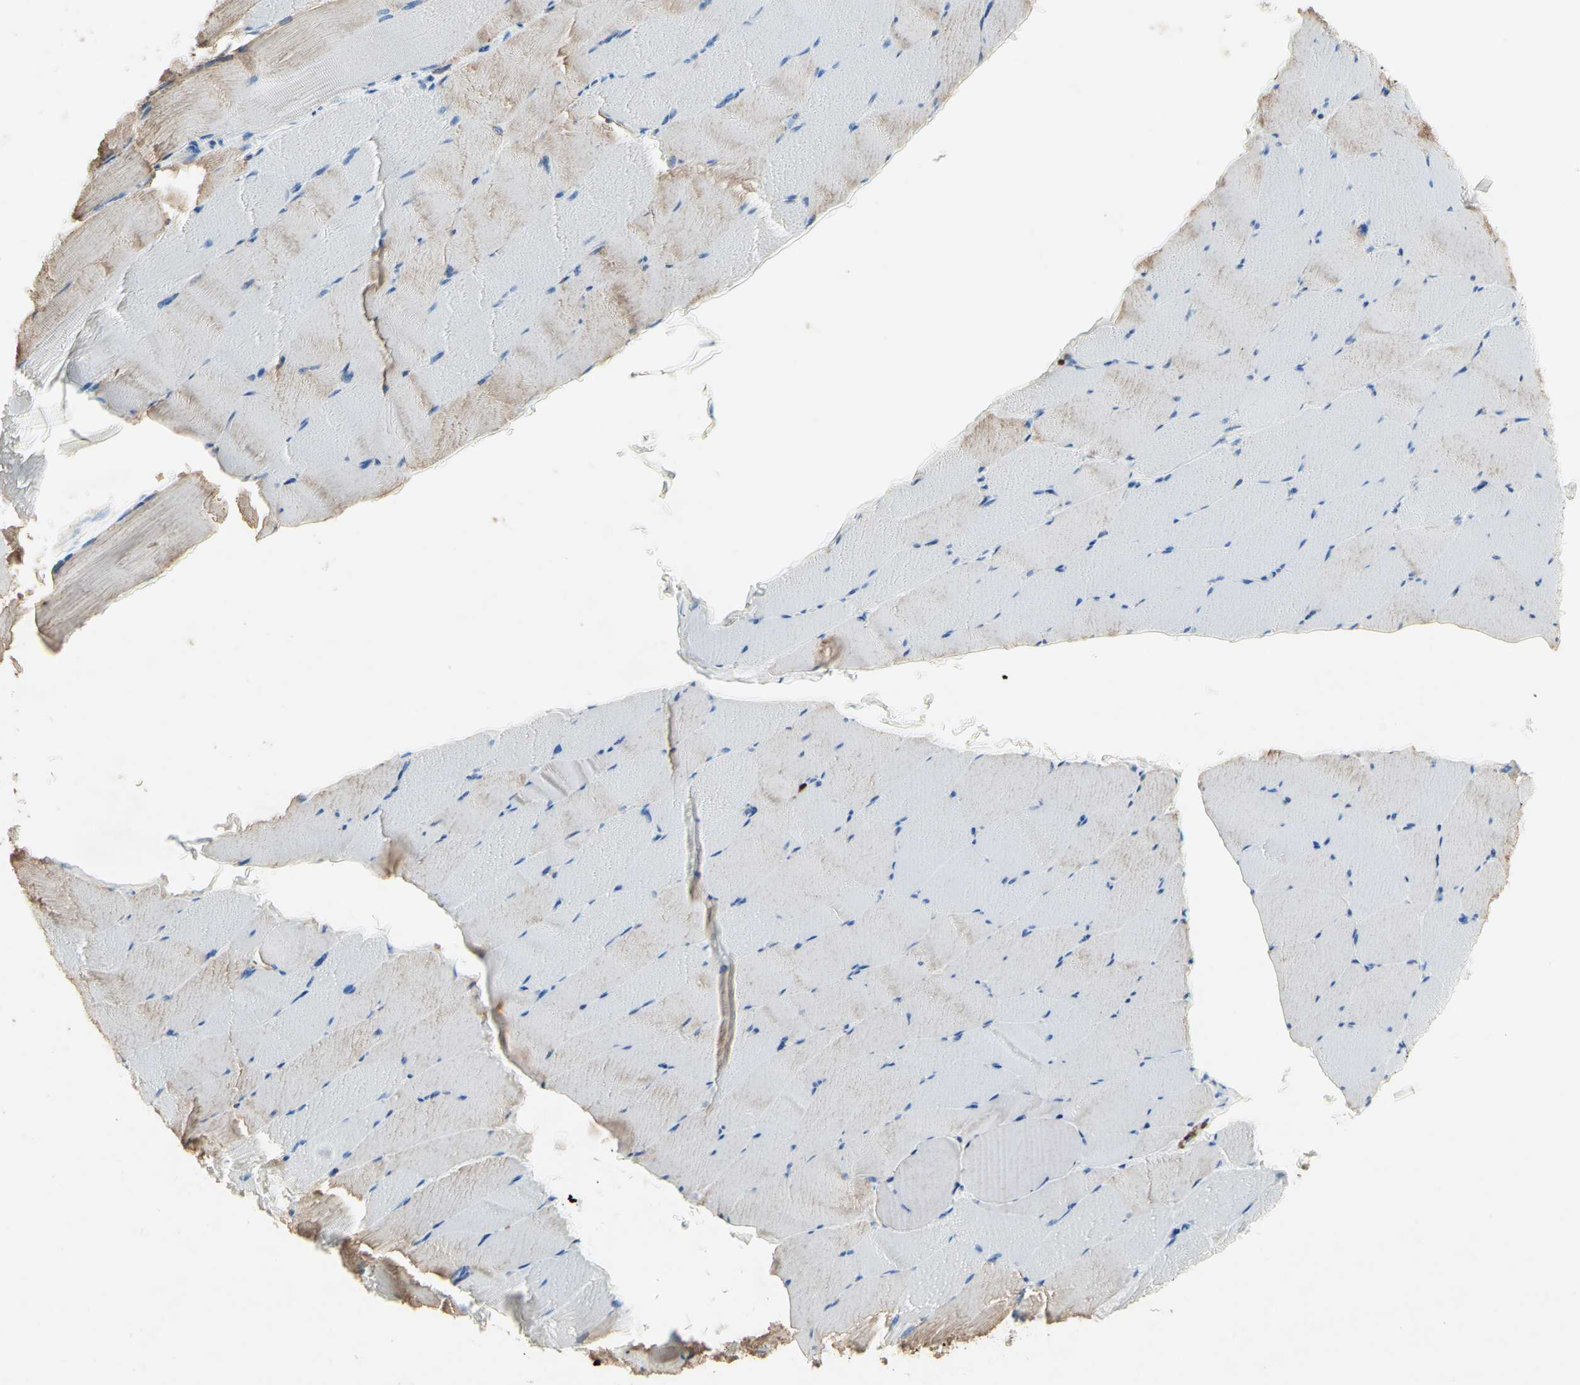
{"staining": {"intensity": "moderate", "quantity": "25%-75%", "location": "cytoplasmic/membranous"}, "tissue": "skeletal muscle", "cell_type": "Myocytes", "image_type": "normal", "snomed": [{"axis": "morphology", "description": "Normal tissue, NOS"}, {"axis": "topography", "description": "Skeletal muscle"}], "caption": "Skeletal muscle stained for a protein reveals moderate cytoplasmic/membranous positivity in myocytes. (IHC, brightfield microscopy, high magnification).", "gene": "NFKBIZ", "patient": {"sex": "male", "age": 62}}